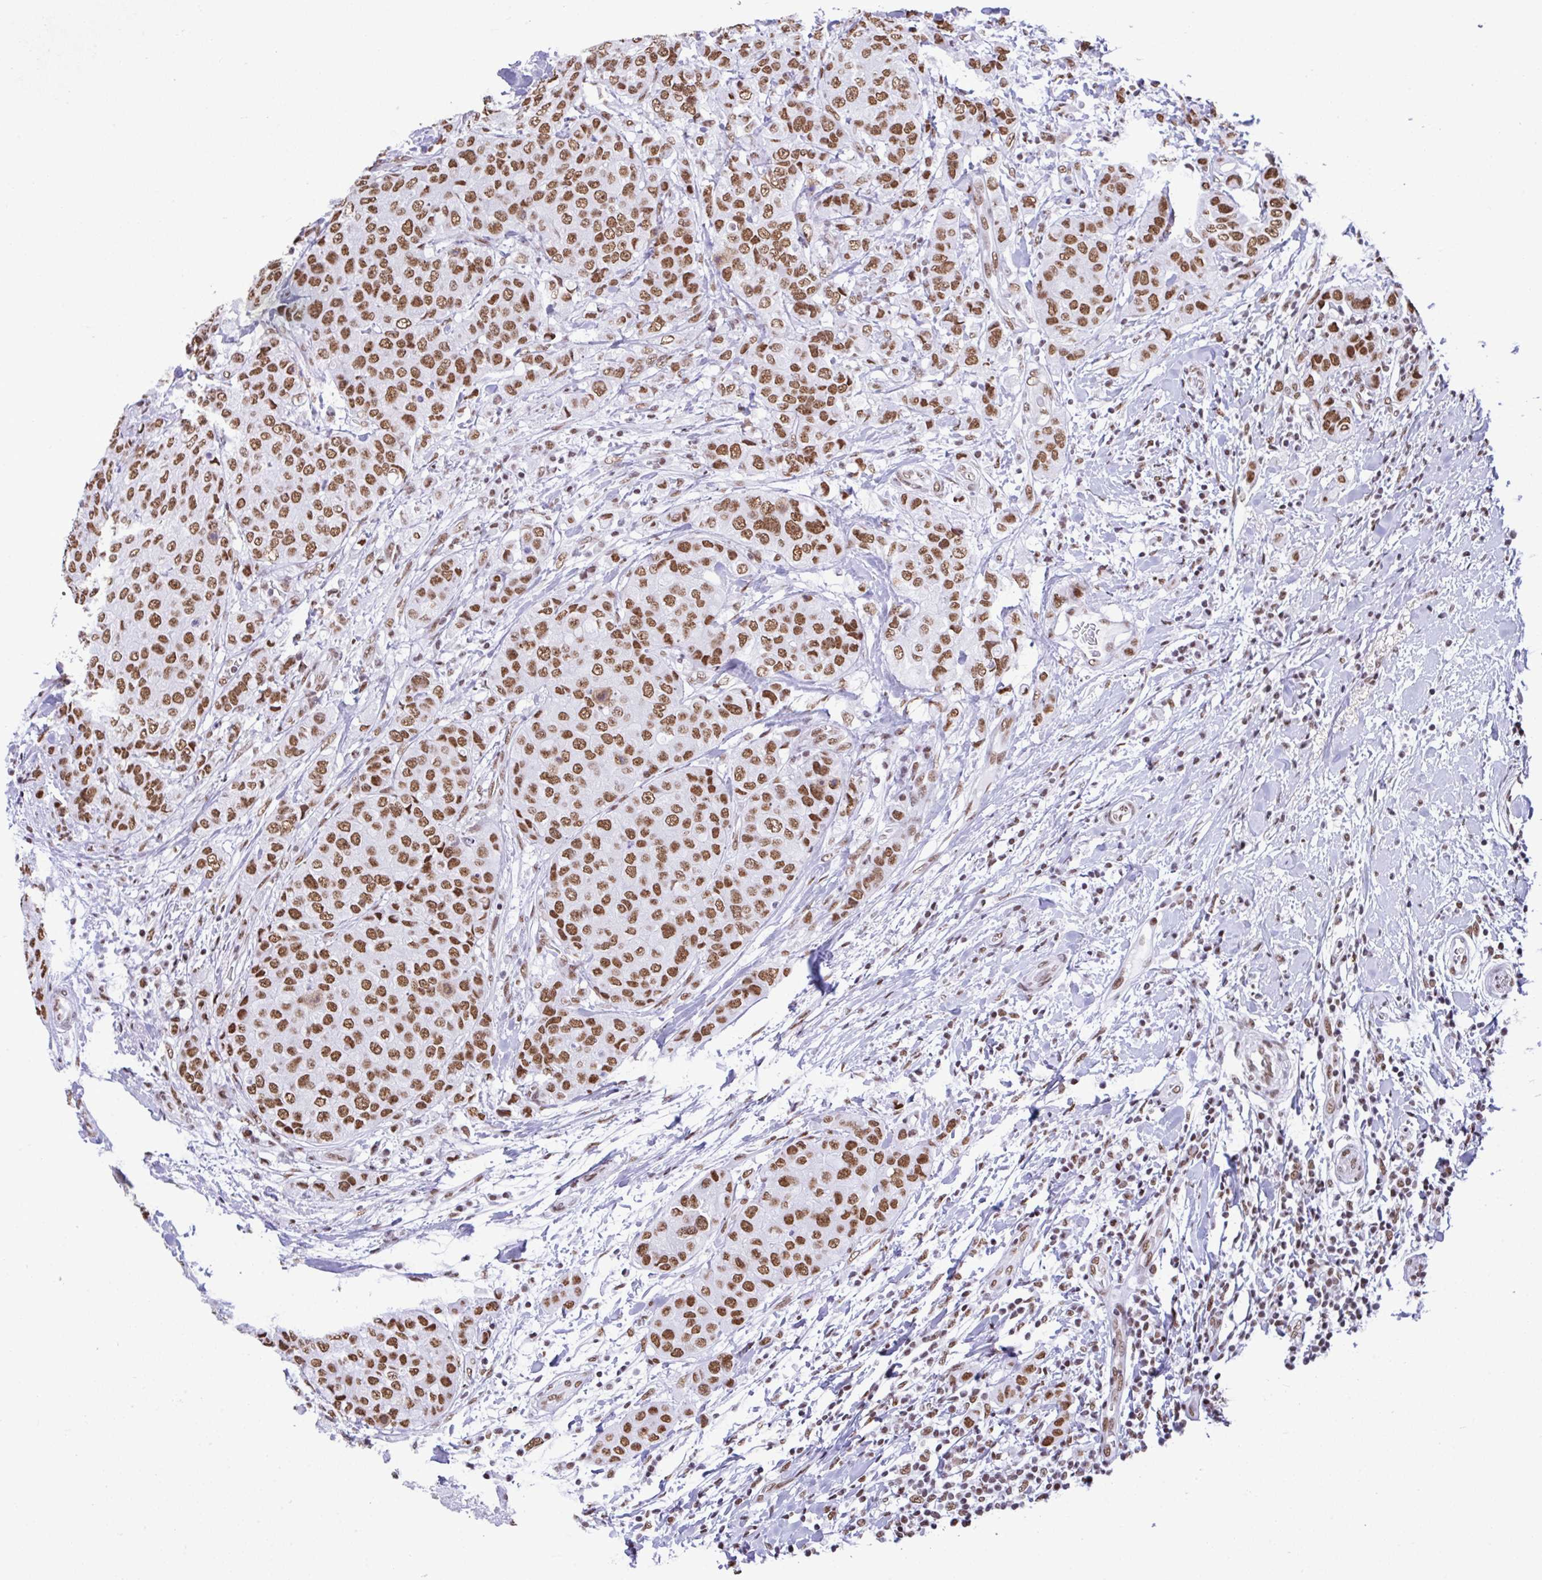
{"staining": {"intensity": "moderate", "quantity": ">75%", "location": "nuclear"}, "tissue": "breast cancer", "cell_type": "Tumor cells", "image_type": "cancer", "snomed": [{"axis": "morphology", "description": "Duct carcinoma"}, {"axis": "topography", "description": "Breast"}], "caption": "Immunohistochemical staining of human breast cancer reveals moderate nuclear protein expression in about >75% of tumor cells. (DAB = brown stain, brightfield microscopy at high magnification).", "gene": "DDX52", "patient": {"sex": "female", "age": 27}}